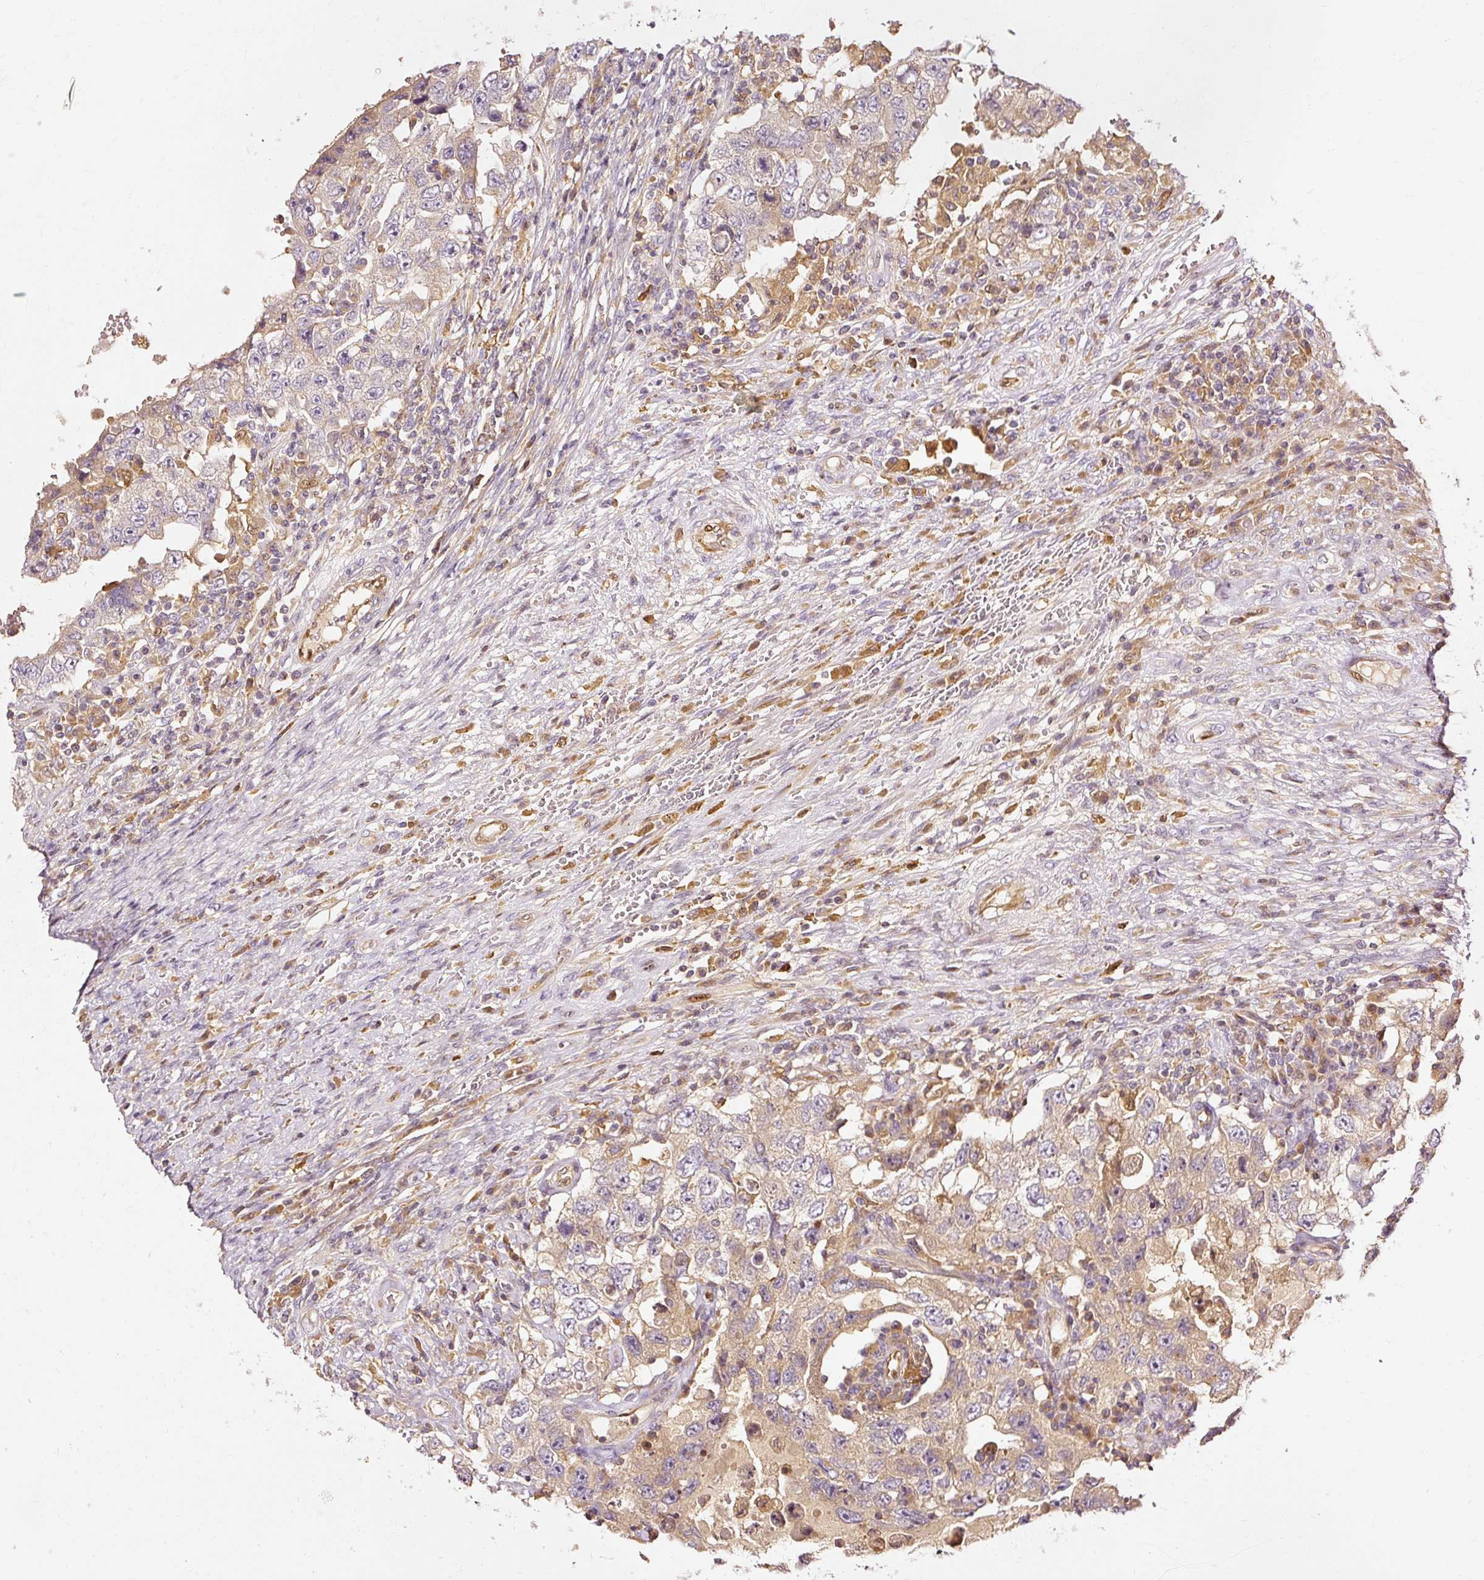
{"staining": {"intensity": "moderate", "quantity": "<25%", "location": "cytoplasmic/membranous"}, "tissue": "testis cancer", "cell_type": "Tumor cells", "image_type": "cancer", "snomed": [{"axis": "morphology", "description": "Carcinoma, Embryonal, NOS"}, {"axis": "topography", "description": "Testis"}], "caption": "IHC histopathology image of embryonal carcinoma (testis) stained for a protein (brown), which reveals low levels of moderate cytoplasmic/membranous expression in approximately <25% of tumor cells.", "gene": "NAPA", "patient": {"sex": "male", "age": 26}}